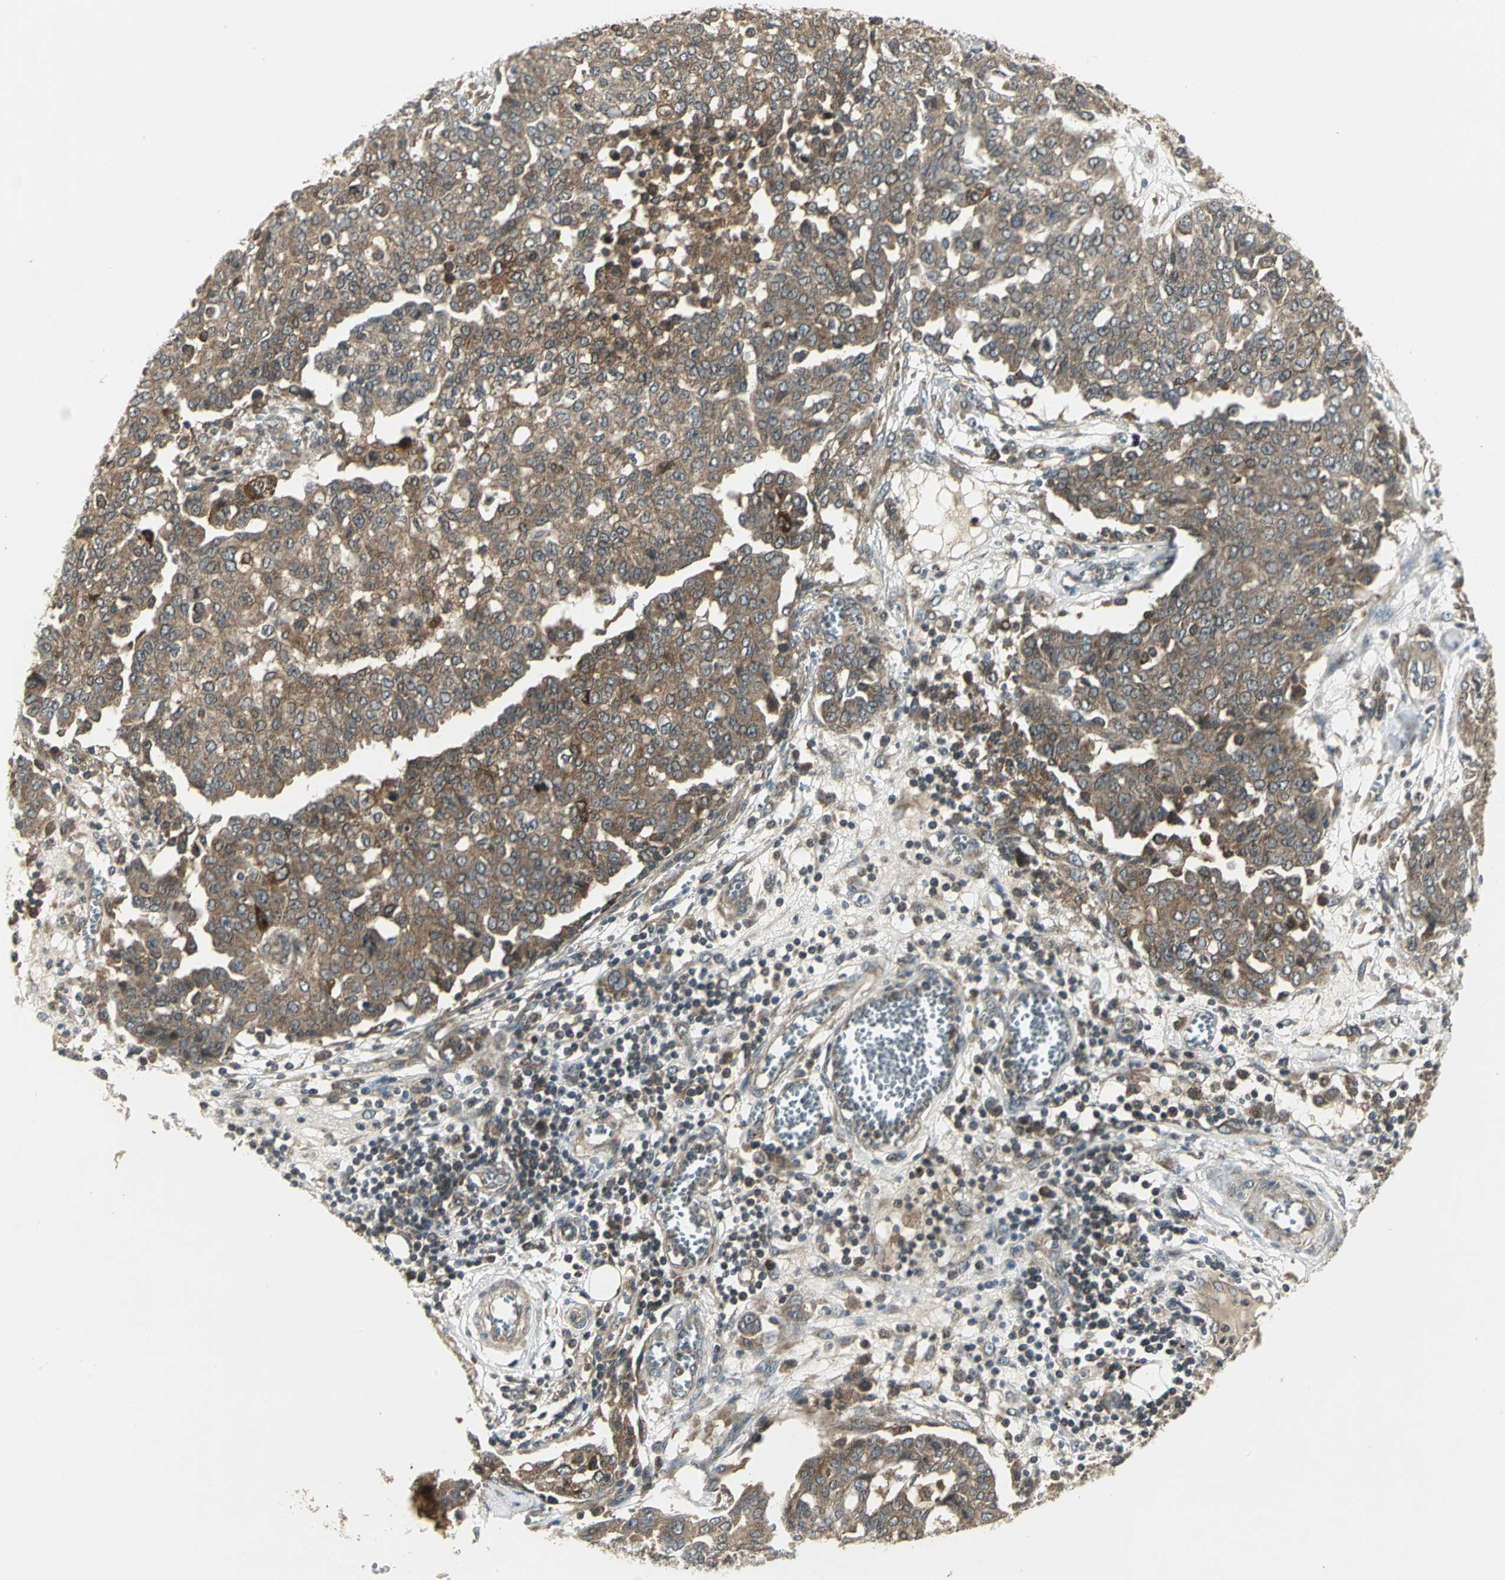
{"staining": {"intensity": "moderate", "quantity": ">75%", "location": "cytoplasmic/membranous"}, "tissue": "ovarian cancer", "cell_type": "Tumor cells", "image_type": "cancer", "snomed": [{"axis": "morphology", "description": "Cystadenocarcinoma, serous, NOS"}, {"axis": "topography", "description": "Soft tissue"}, {"axis": "topography", "description": "Ovary"}], "caption": "Human ovarian cancer (serous cystadenocarcinoma) stained with a protein marker reveals moderate staining in tumor cells.", "gene": "MAPK8IP3", "patient": {"sex": "female", "age": 57}}